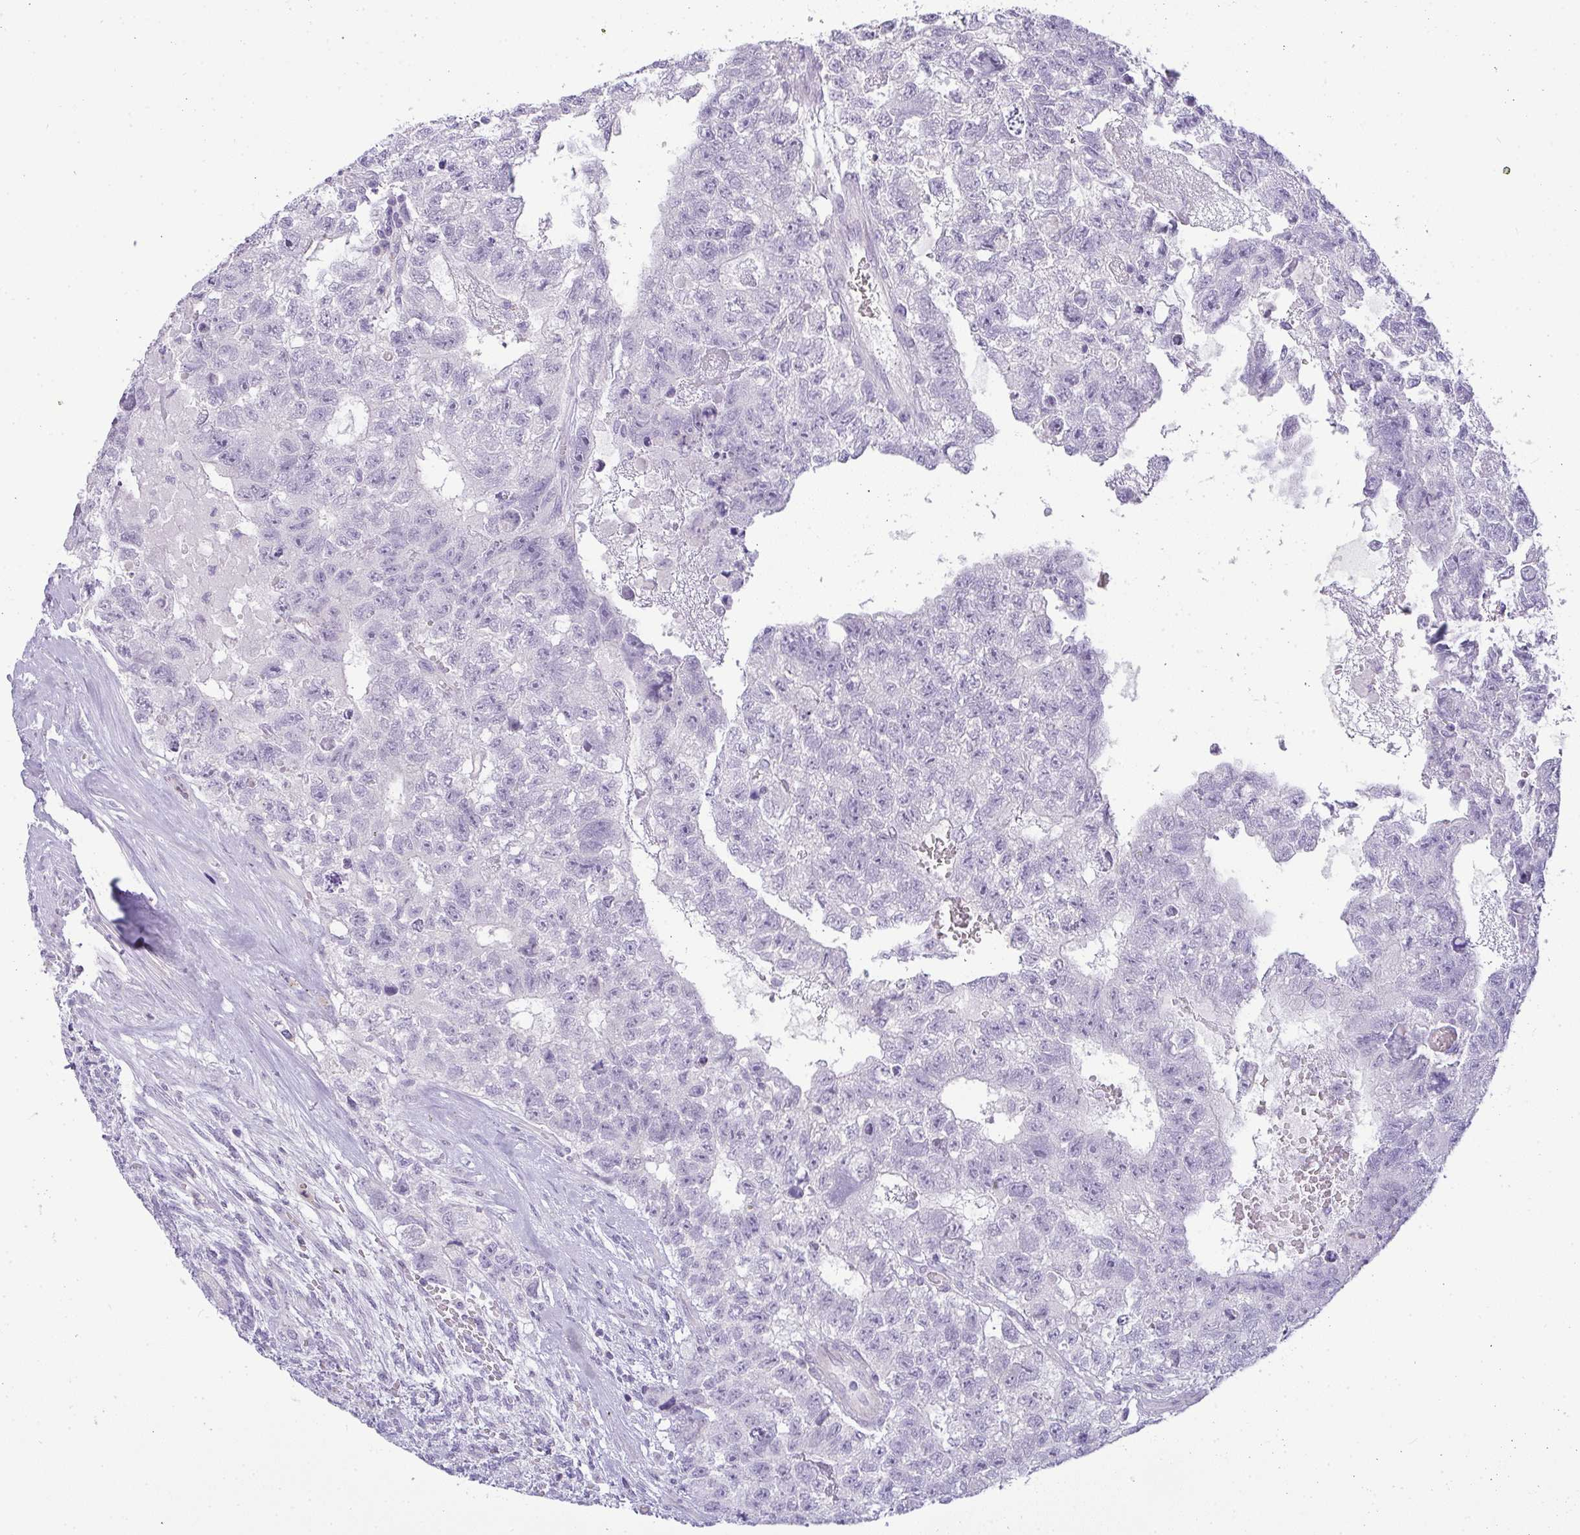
{"staining": {"intensity": "negative", "quantity": "none", "location": "none"}, "tissue": "testis cancer", "cell_type": "Tumor cells", "image_type": "cancer", "snomed": [{"axis": "morphology", "description": "Carcinoma, Embryonal, NOS"}, {"axis": "topography", "description": "Testis"}], "caption": "This is an IHC image of human testis cancer (embryonal carcinoma). There is no positivity in tumor cells.", "gene": "LIPE", "patient": {"sex": "male", "age": 26}}